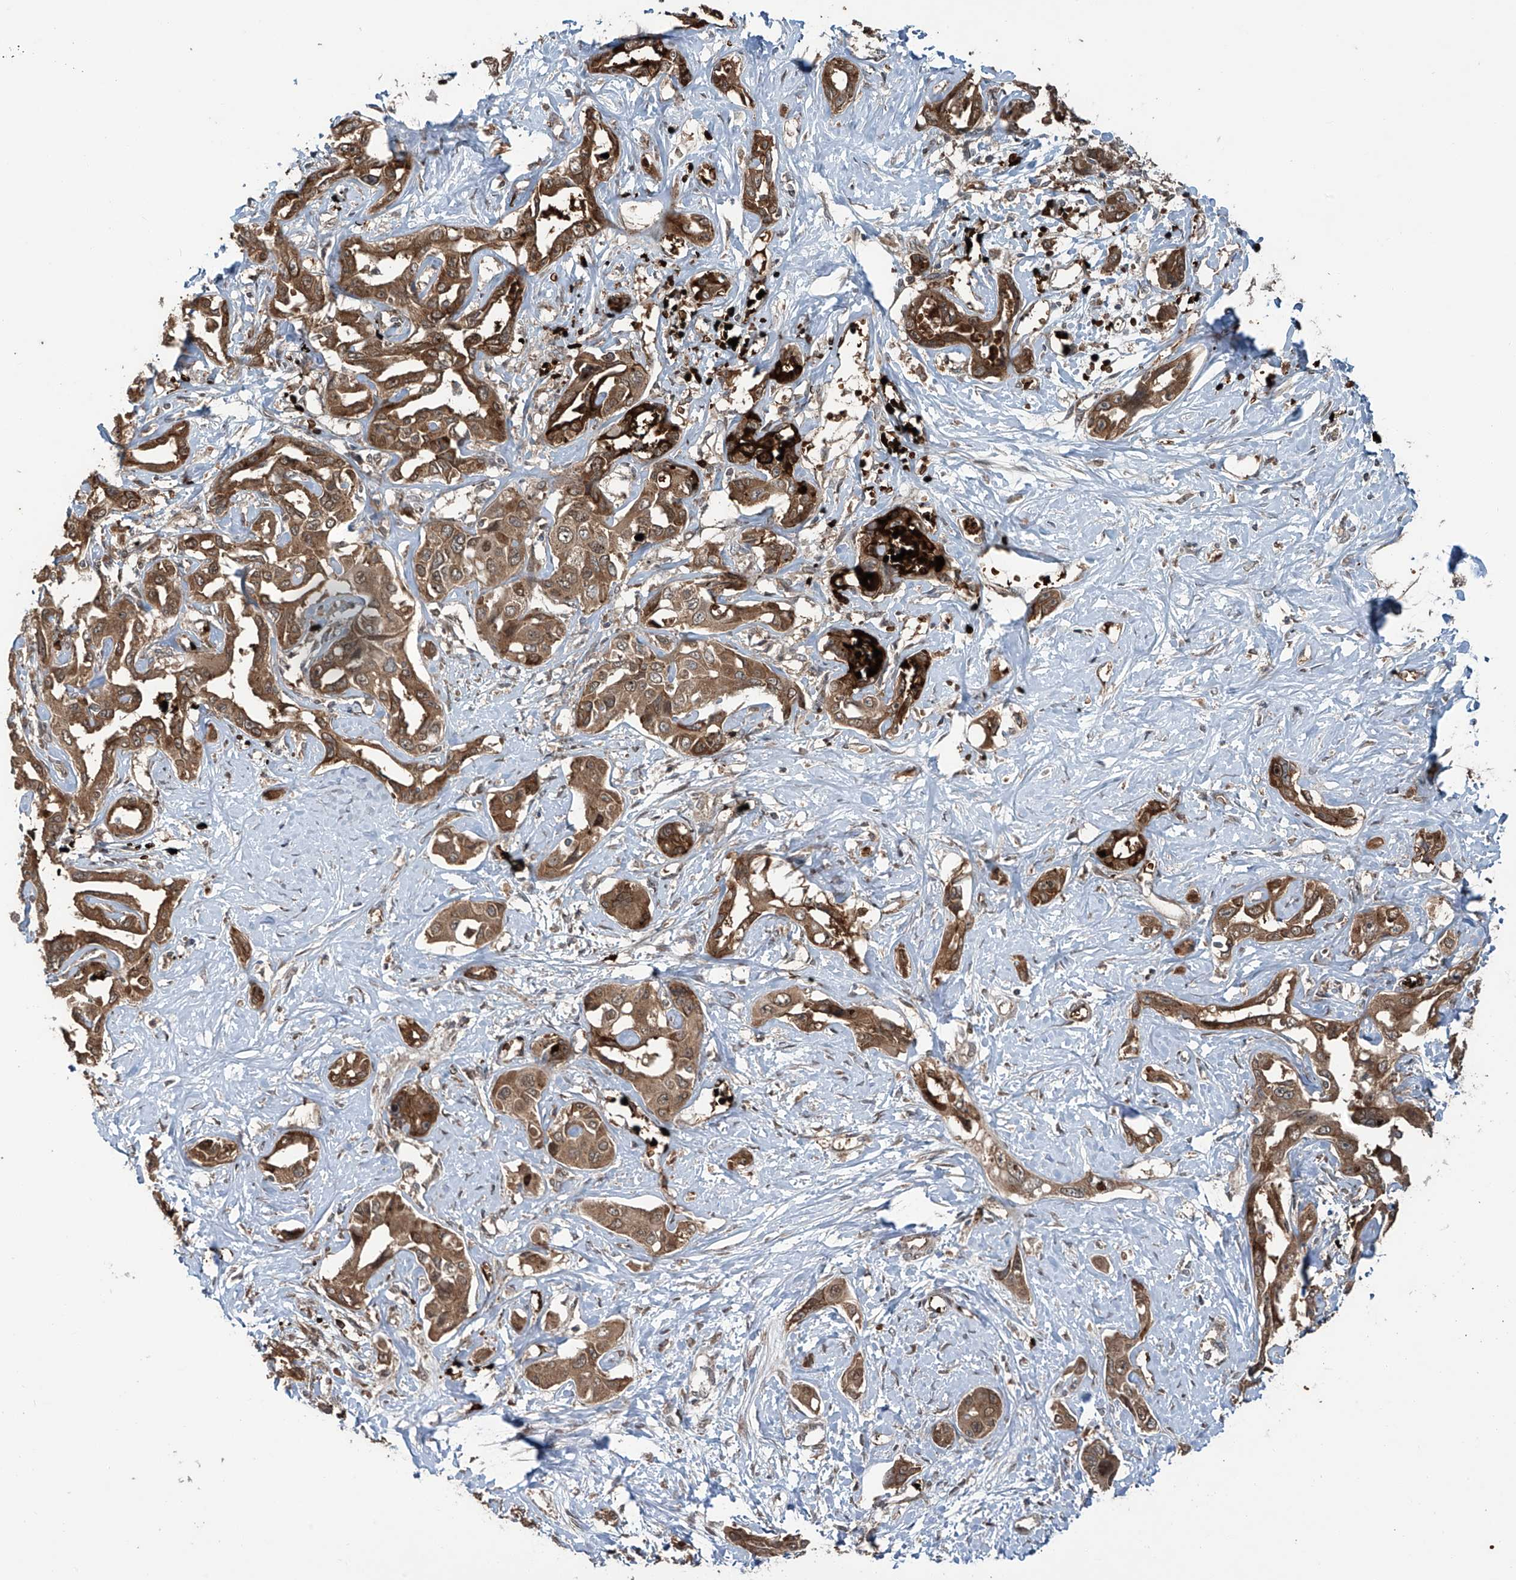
{"staining": {"intensity": "moderate", "quantity": ">75%", "location": "cytoplasmic/membranous"}, "tissue": "liver cancer", "cell_type": "Tumor cells", "image_type": "cancer", "snomed": [{"axis": "morphology", "description": "Cholangiocarcinoma"}, {"axis": "topography", "description": "Liver"}], "caption": "Immunohistochemical staining of human cholangiocarcinoma (liver) shows moderate cytoplasmic/membranous protein positivity in about >75% of tumor cells. (Stains: DAB in brown, nuclei in blue, Microscopy: brightfield microscopy at high magnification).", "gene": "ZDHHC9", "patient": {"sex": "male", "age": 59}}